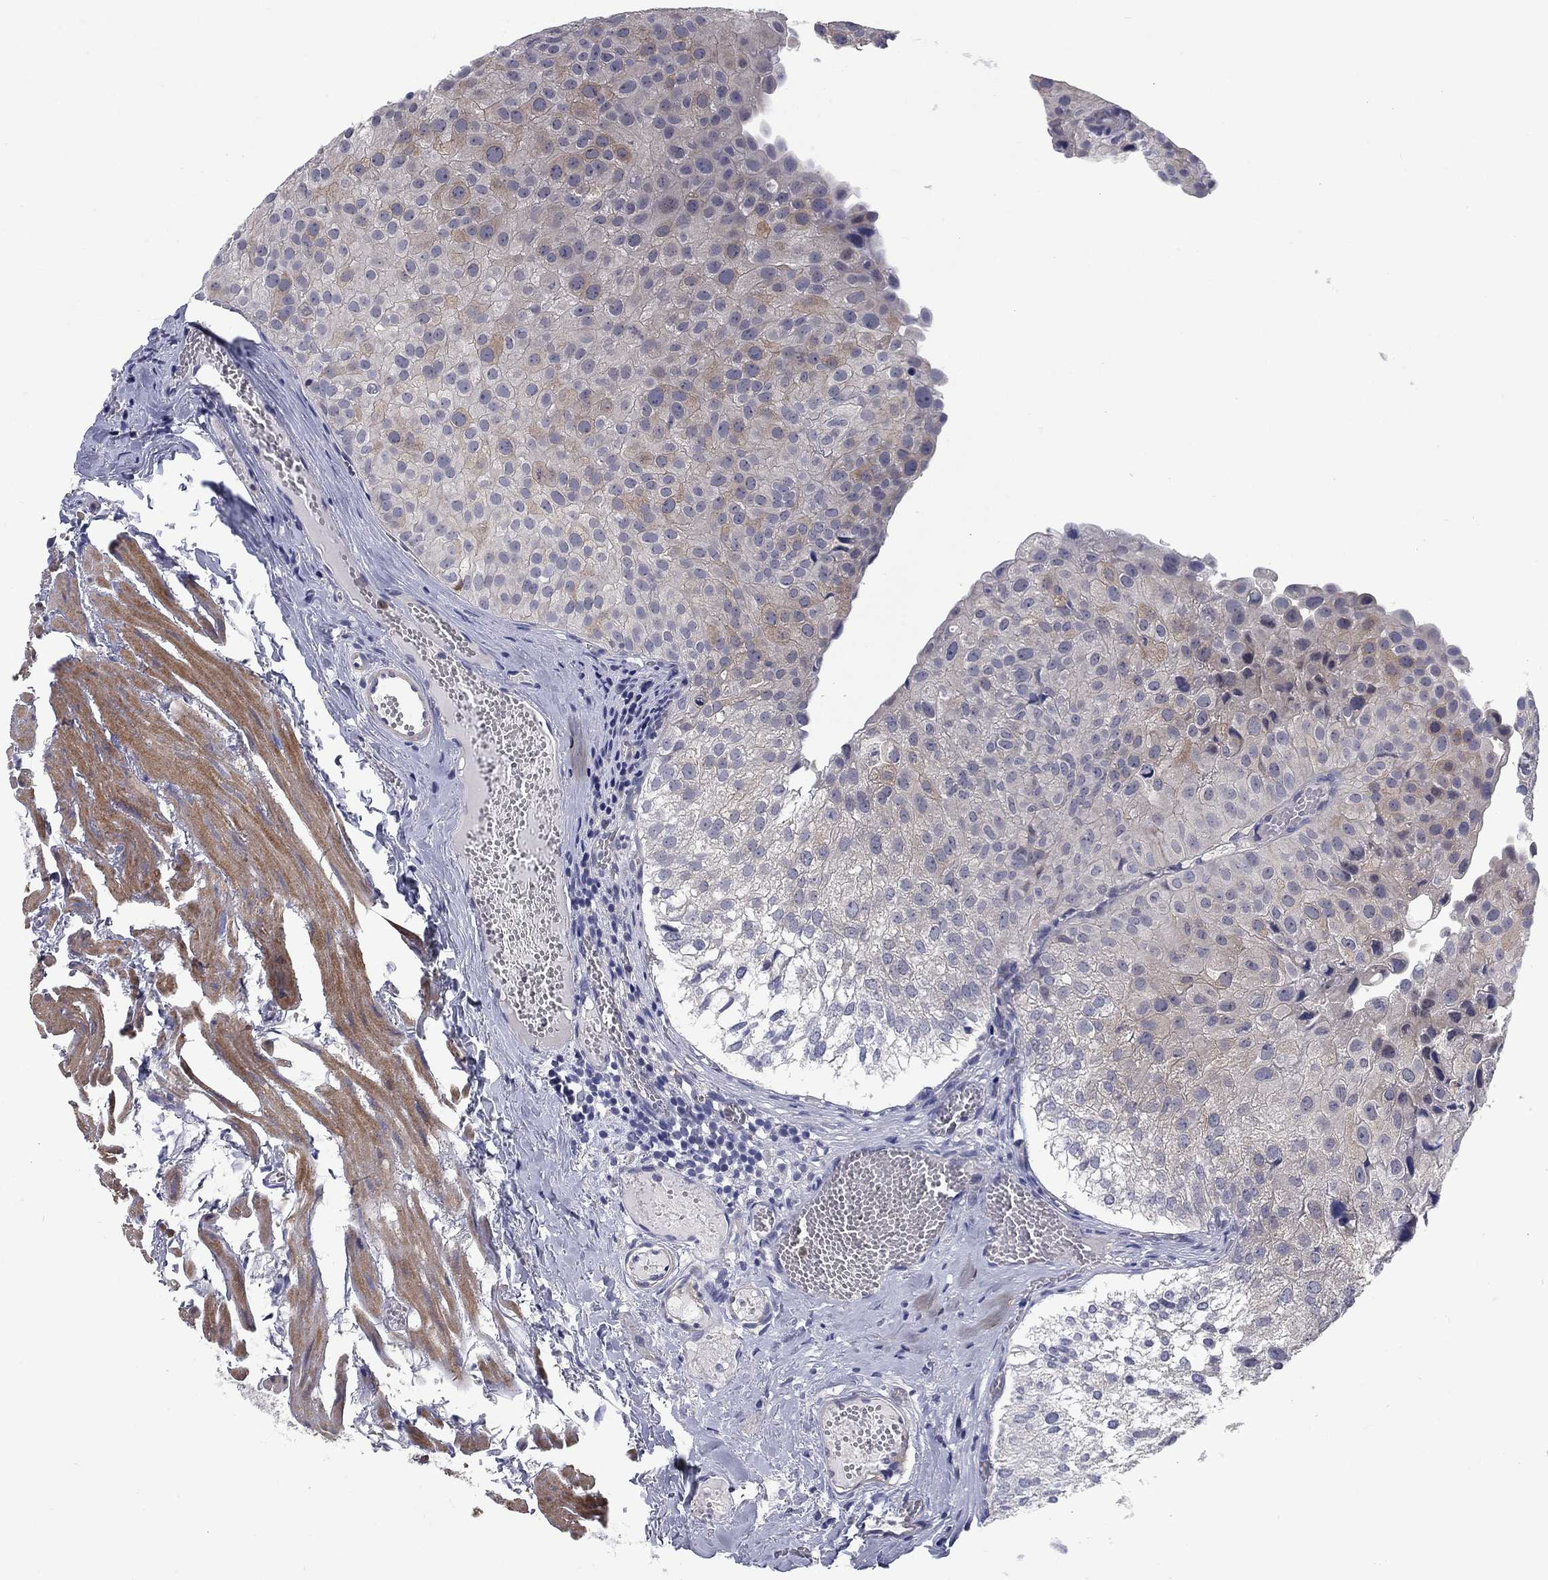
{"staining": {"intensity": "weak", "quantity": "<25%", "location": "cytoplasmic/membranous"}, "tissue": "urothelial cancer", "cell_type": "Tumor cells", "image_type": "cancer", "snomed": [{"axis": "morphology", "description": "Urothelial carcinoma, Low grade"}, {"axis": "topography", "description": "Urinary bladder"}], "caption": "Immunohistochemistry (IHC) of urothelial carcinoma (low-grade) reveals no positivity in tumor cells.", "gene": "KIF15", "patient": {"sex": "female", "age": 78}}